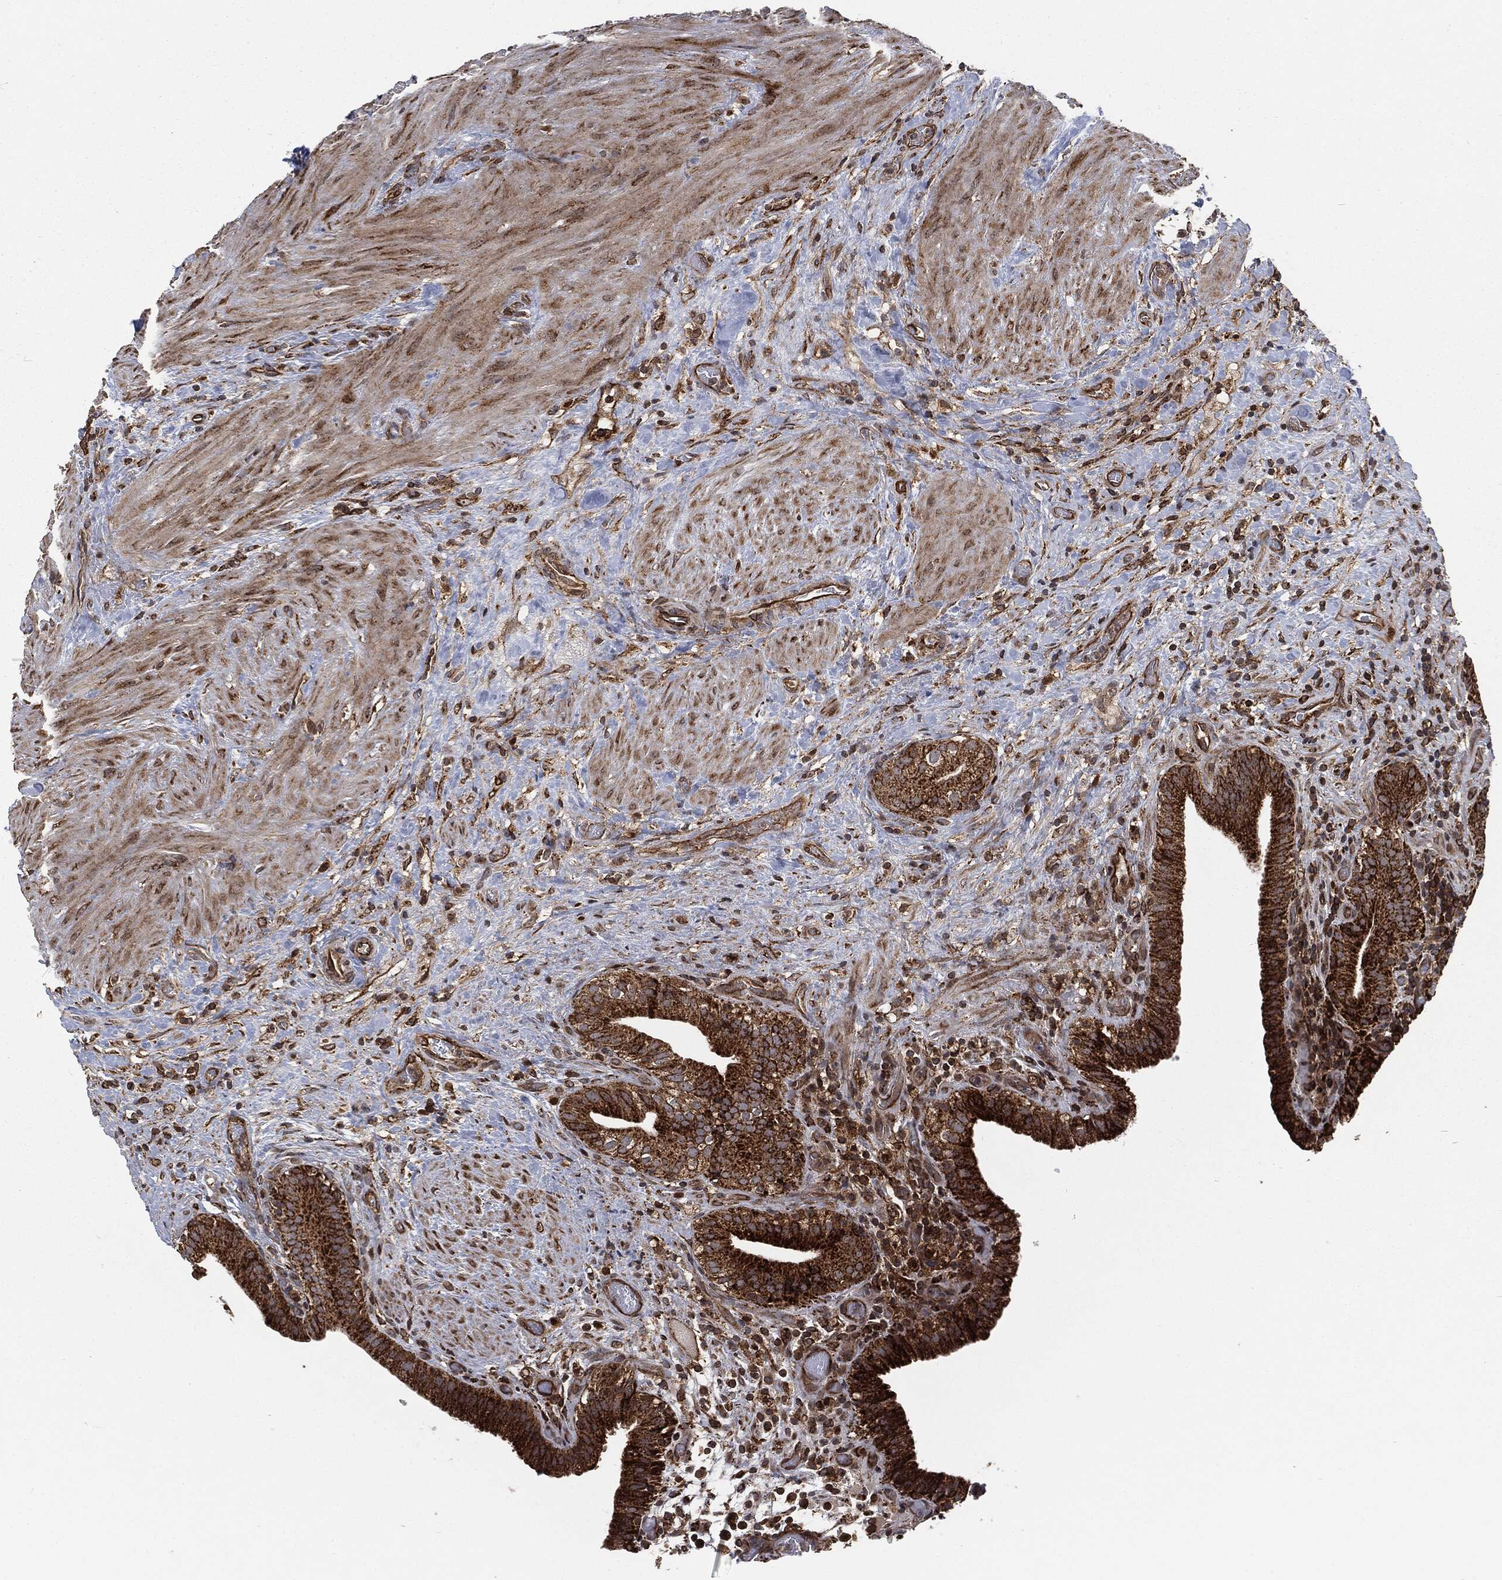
{"staining": {"intensity": "strong", "quantity": ">75%", "location": "cytoplasmic/membranous"}, "tissue": "gallbladder", "cell_type": "Glandular cells", "image_type": "normal", "snomed": [{"axis": "morphology", "description": "Normal tissue, NOS"}, {"axis": "topography", "description": "Gallbladder"}], "caption": "This histopathology image reveals normal gallbladder stained with immunohistochemistry to label a protein in brown. The cytoplasmic/membranous of glandular cells show strong positivity for the protein. Nuclei are counter-stained blue.", "gene": "RFTN1", "patient": {"sex": "male", "age": 62}}